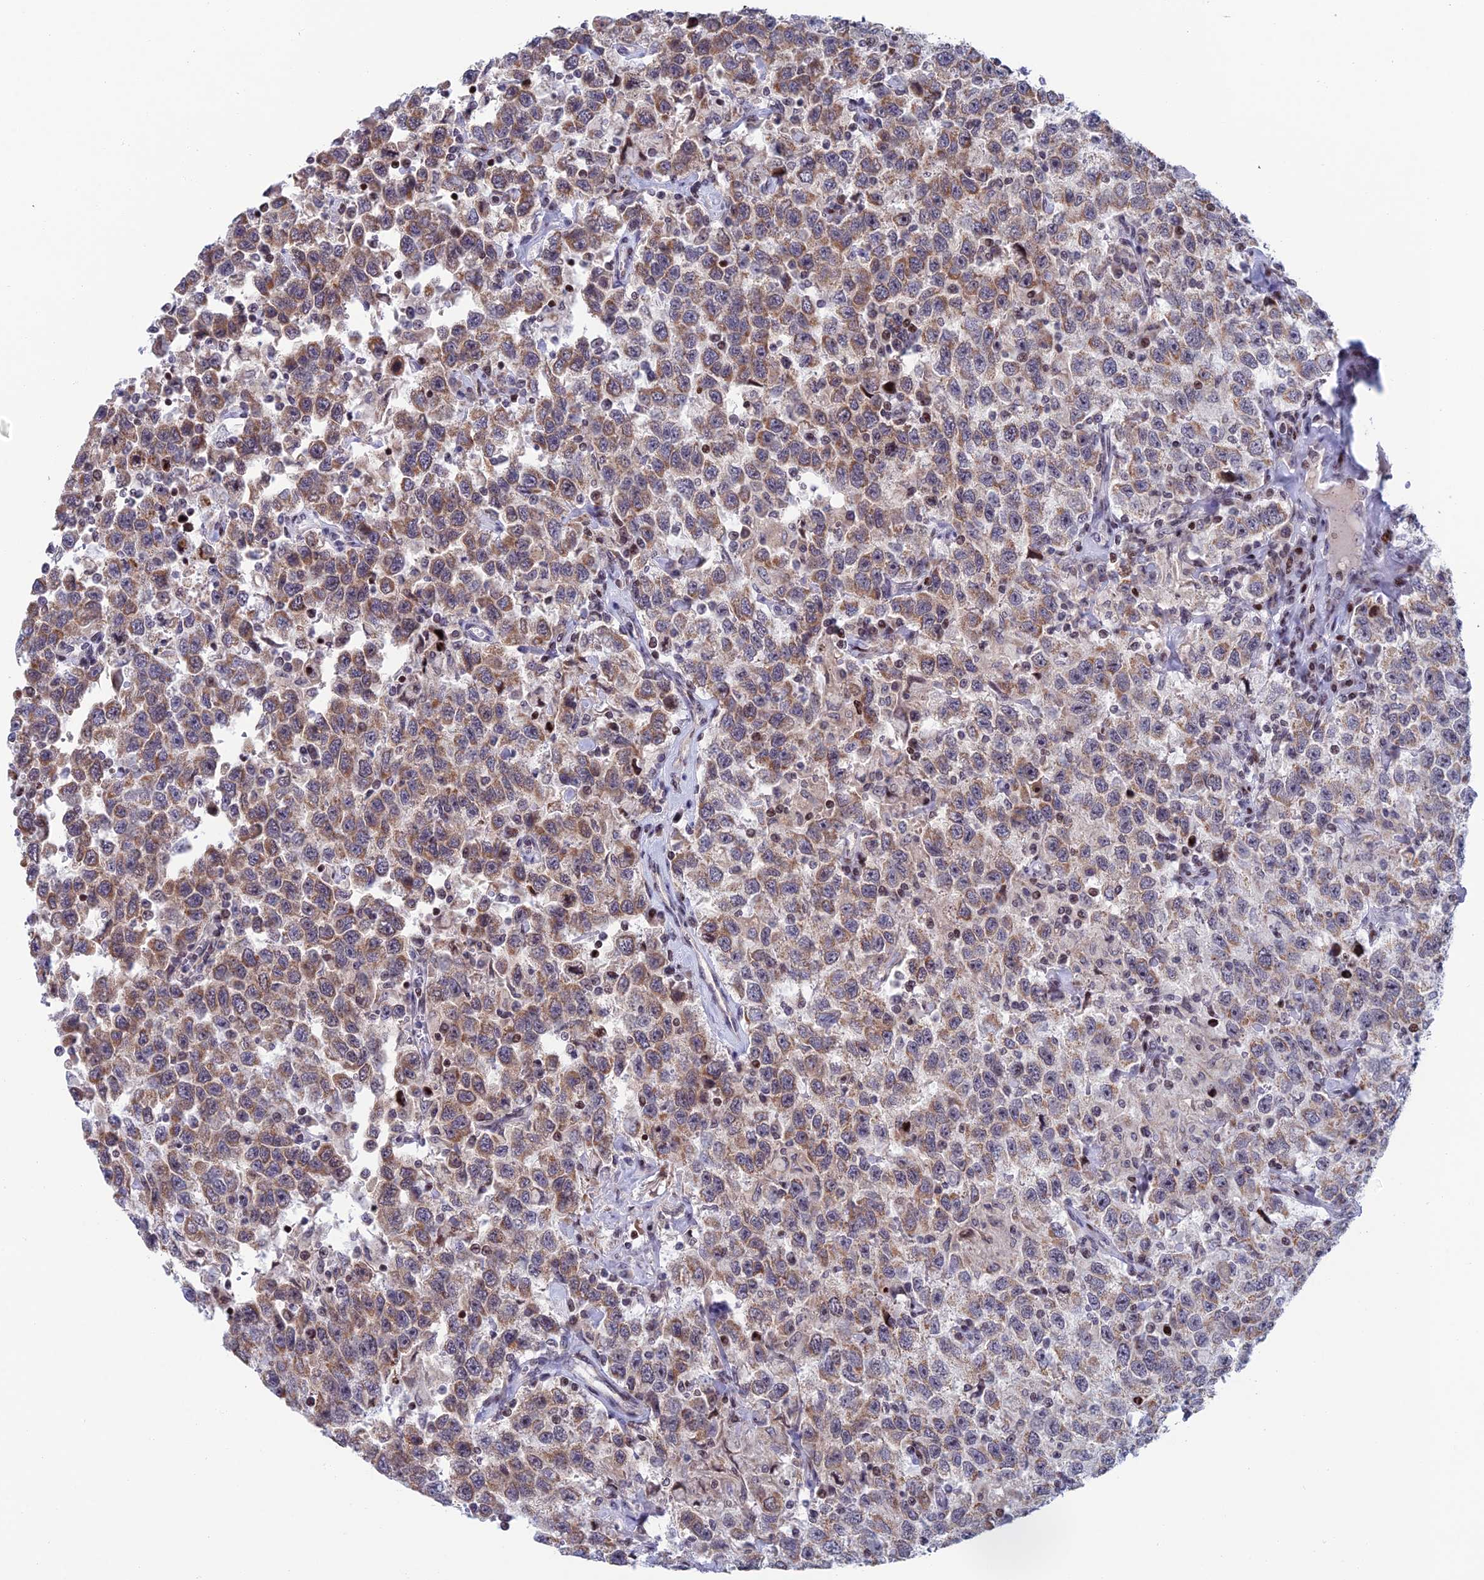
{"staining": {"intensity": "moderate", "quantity": ">75%", "location": "cytoplasmic/membranous"}, "tissue": "testis cancer", "cell_type": "Tumor cells", "image_type": "cancer", "snomed": [{"axis": "morphology", "description": "Seminoma, NOS"}, {"axis": "topography", "description": "Testis"}], "caption": "A micrograph showing moderate cytoplasmic/membranous positivity in about >75% of tumor cells in seminoma (testis), as visualized by brown immunohistochemical staining.", "gene": "AFF3", "patient": {"sex": "male", "age": 41}}